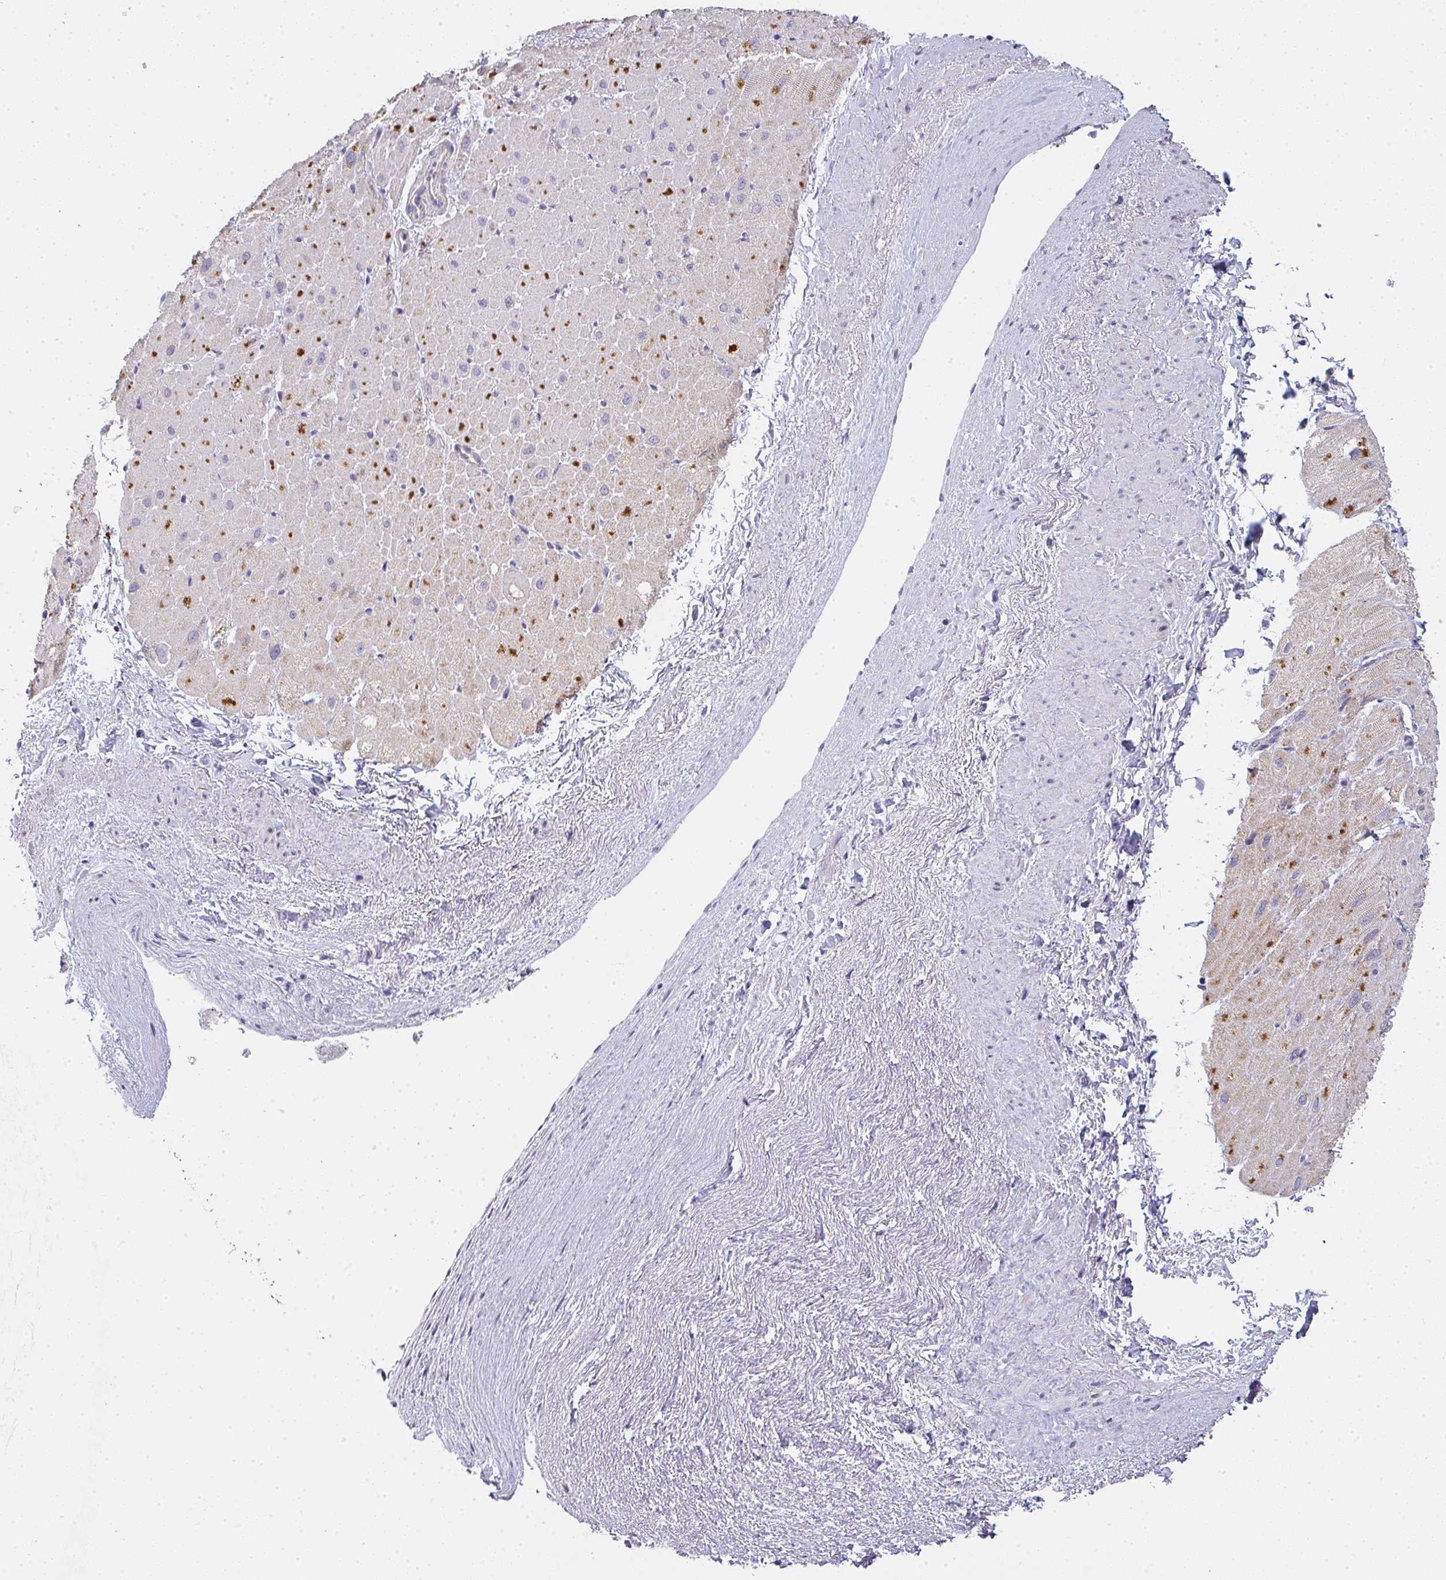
{"staining": {"intensity": "strong", "quantity": "<25%", "location": "cytoplasmic/membranous"}, "tissue": "heart muscle", "cell_type": "Cardiomyocytes", "image_type": "normal", "snomed": [{"axis": "morphology", "description": "Normal tissue, NOS"}, {"axis": "topography", "description": "Heart"}], "caption": "Protein staining reveals strong cytoplasmic/membranous positivity in approximately <25% of cardiomyocytes in unremarkable heart muscle.", "gene": "TMEM219", "patient": {"sex": "male", "age": 62}}